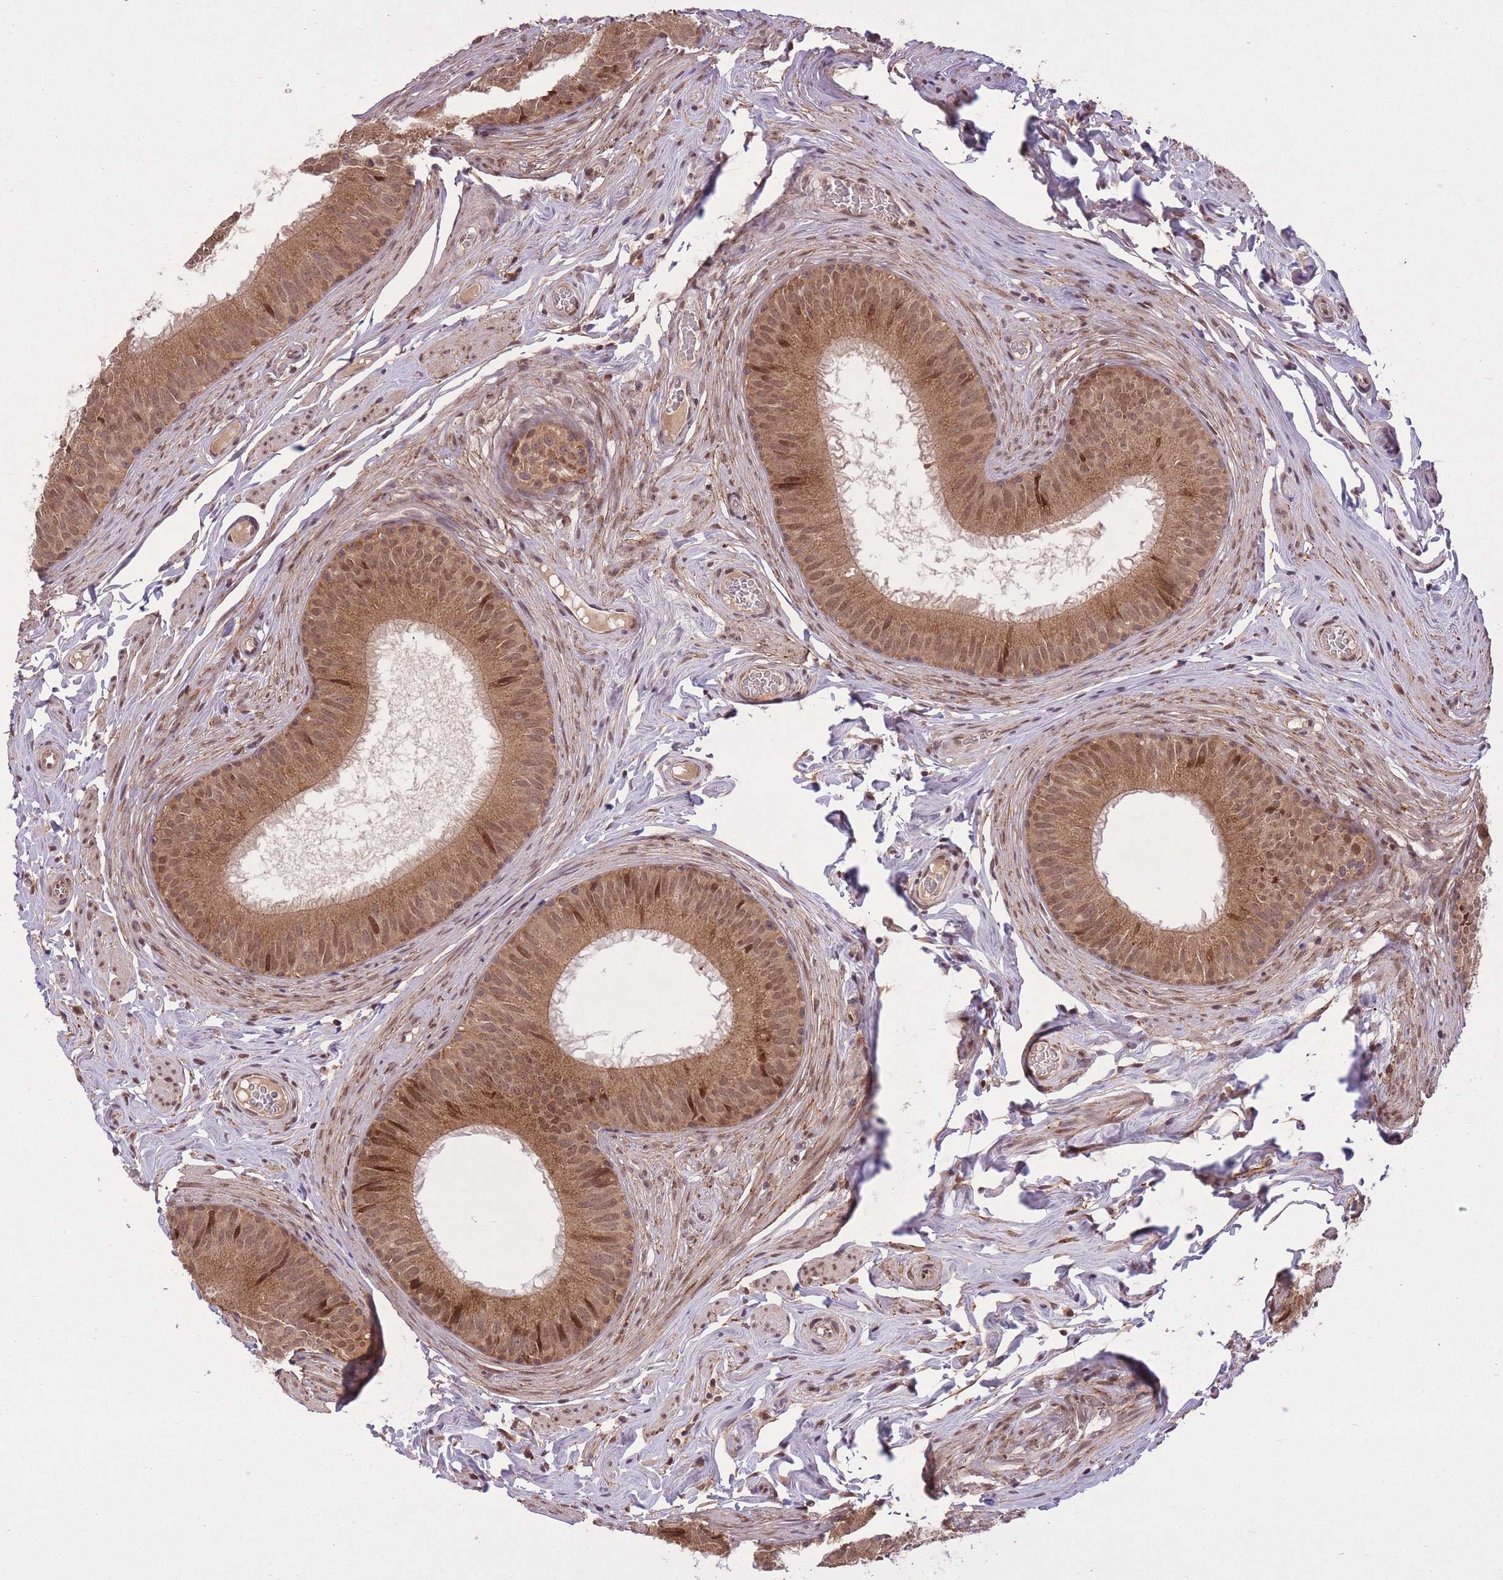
{"staining": {"intensity": "moderate", "quantity": ">75%", "location": "cytoplasmic/membranous,nuclear"}, "tissue": "epididymis", "cell_type": "Glandular cells", "image_type": "normal", "snomed": [{"axis": "morphology", "description": "Normal tissue, NOS"}, {"axis": "topography", "description": "Epididymis, spermatic cord, NOS"}], "caption": "Protein staining by immunohistochemistry shows moderate cytoplasmic/membranous,nuclear positivity in about >75% of glandular cells in benign epididymis. (Brightfield microscopy of DAB IHC at high magnification).", "gene": "ZNF391", "patient": {"sex": "male", "age": 25}}